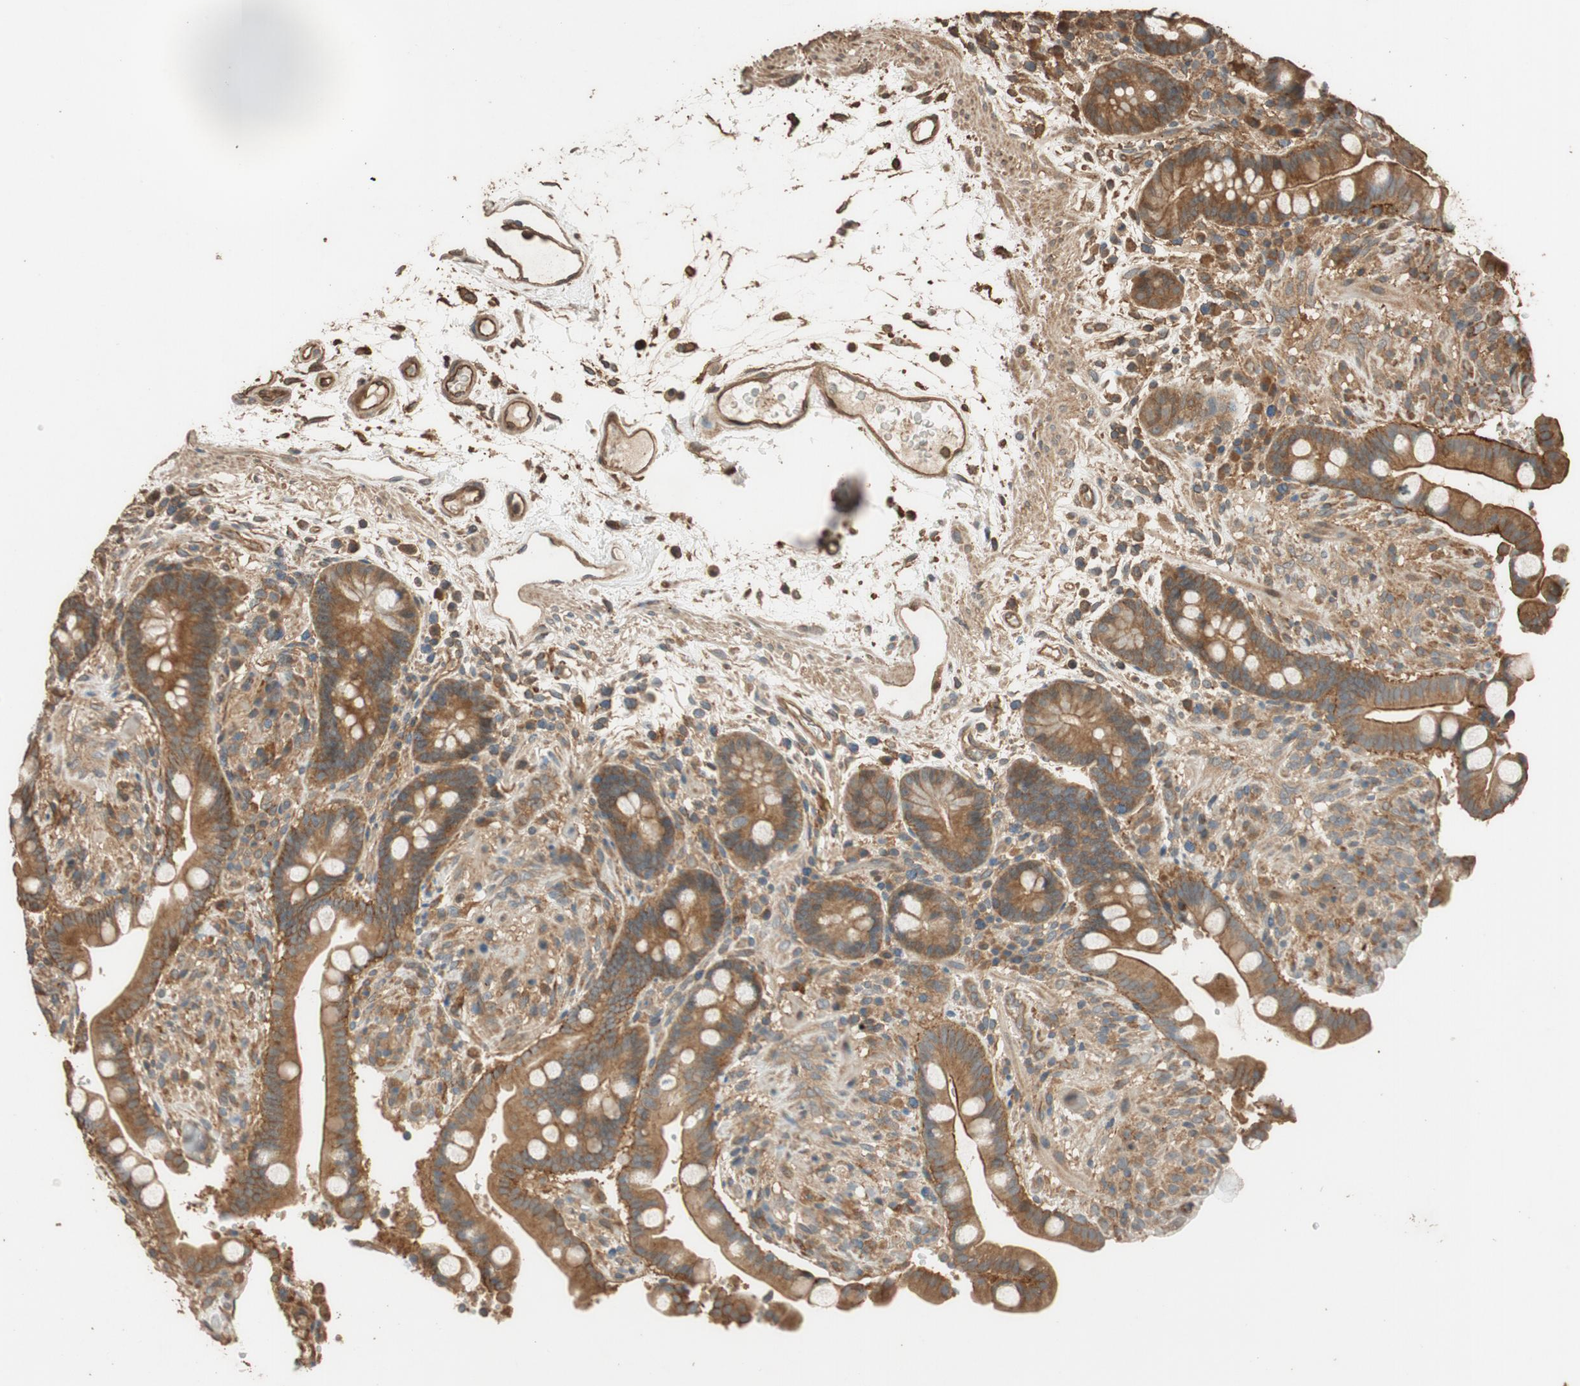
{"staining": {"intensity": "moderate", "quantity": ">75%", "location": "cytoplasmic/membranous"}, "tissue": "colon", "cell_type": "Endothelial cells", "image_type": "normal", "snomed": [{"axis": "morphology", "description": "Normal tissue, NOS"}, {"axis": "topography", "description": "Colon"}], "caption": "DAB (3,3'-diaminobenzidine) immunohistochemical staining of benign colon exhibits moderate cytoplasmic/membranous protein expression in approximately >75% of endothelial cells. (DAB = brown stain, brightfield microscopy at high magnification).", "gene": "MST1R", "patient": {"sex": "male", "age": 73}}